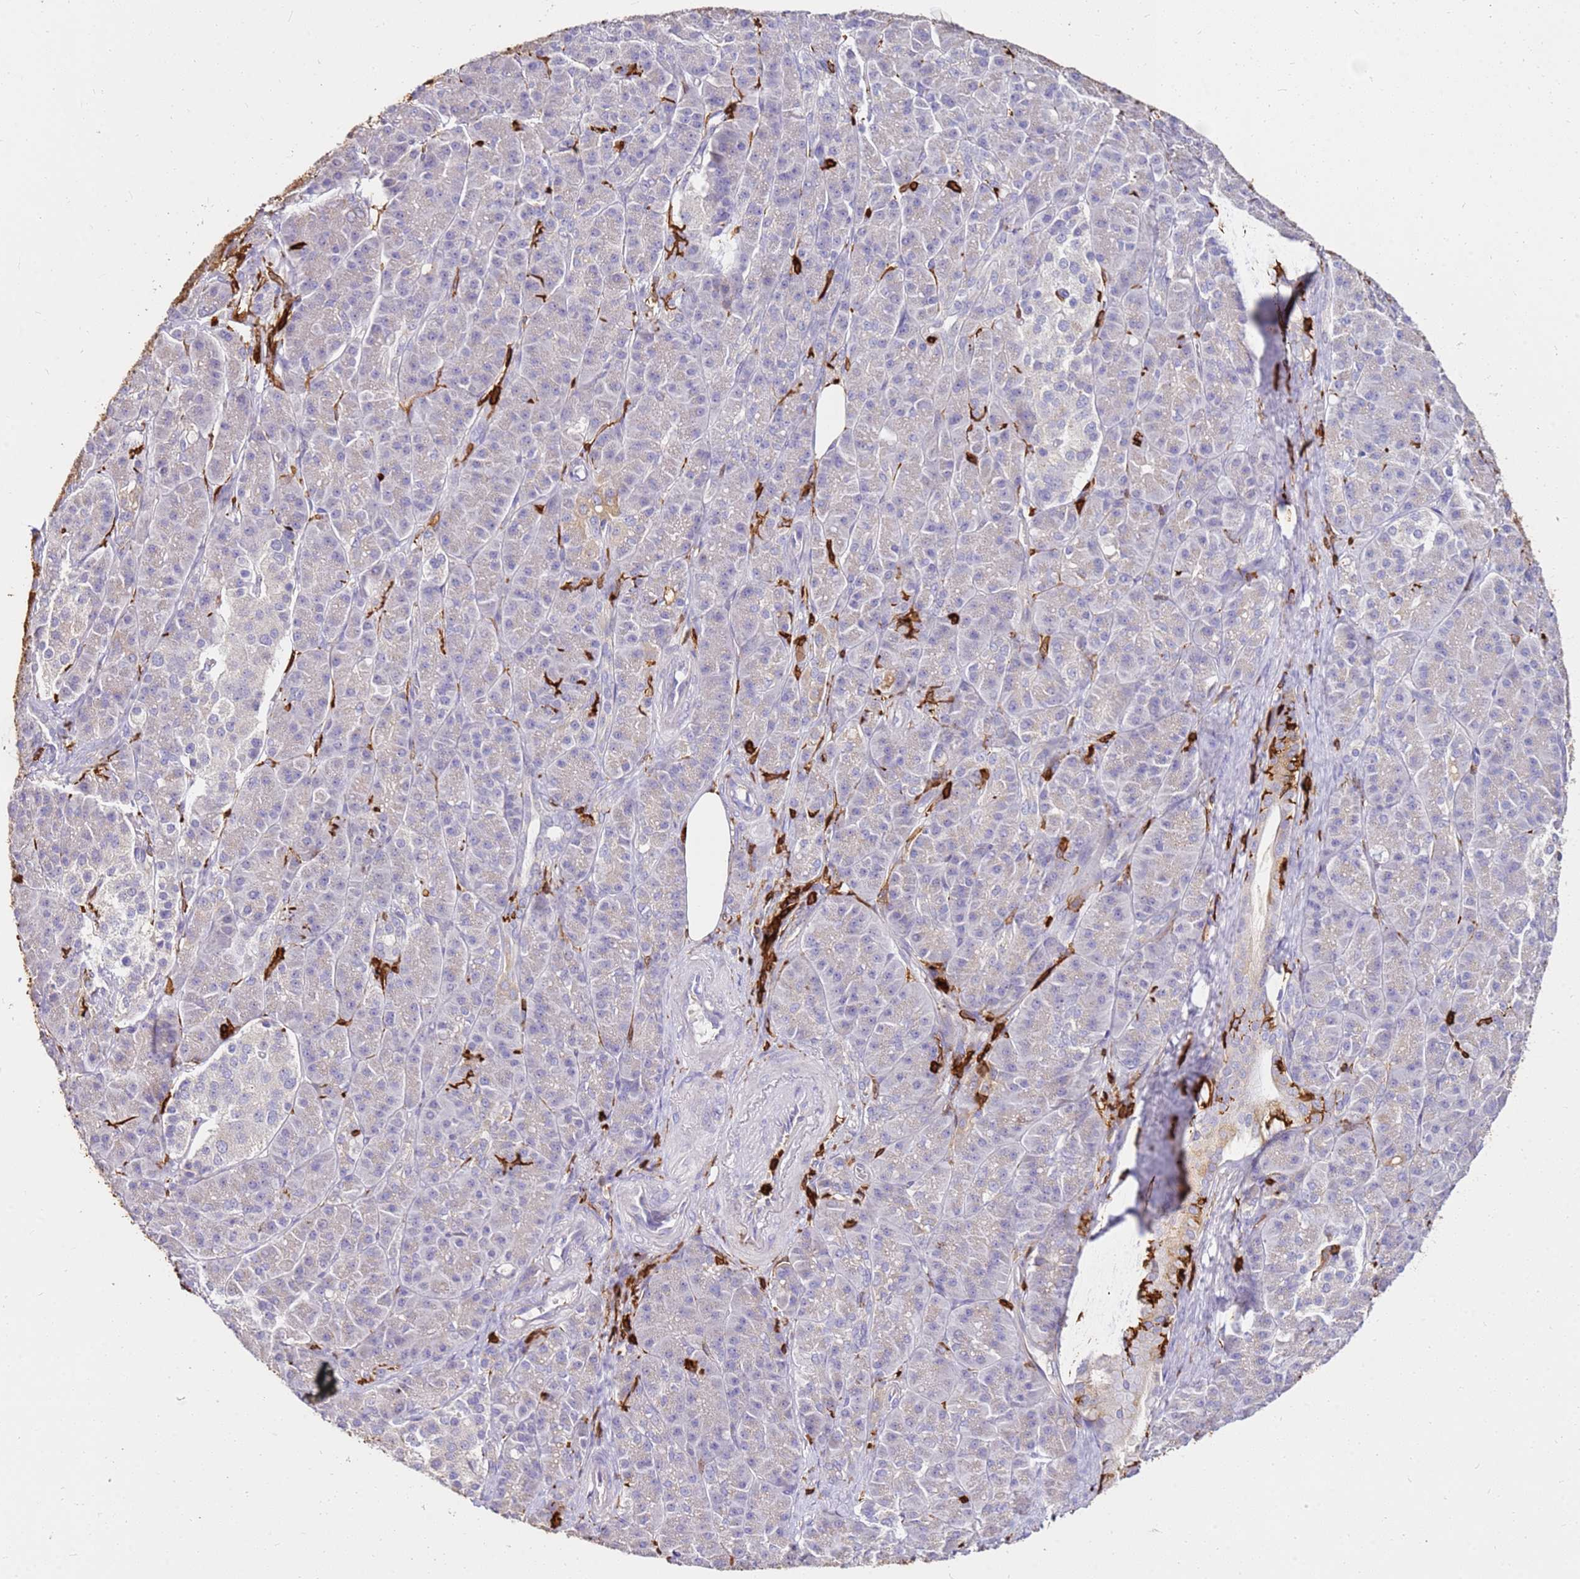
{"staining": {"intensity": "negative", "quantity": "none", "location": "none"}, "tissue": "pancreatic cancer", "cell_type": "Tumor cells", "image_type": "cancer", "snomed": [{"axis": "morphology", "description": "Adenocarcinoma, NOS"}, {"axis": "topography", "description": "Pancreas"}], "caption": "This is an IHC image of human pancreatic adenocarcinoma. There is no positivity in tumor cells.", "gene": "CORO1A", "patient": {"sex": "male", "age": 57}}